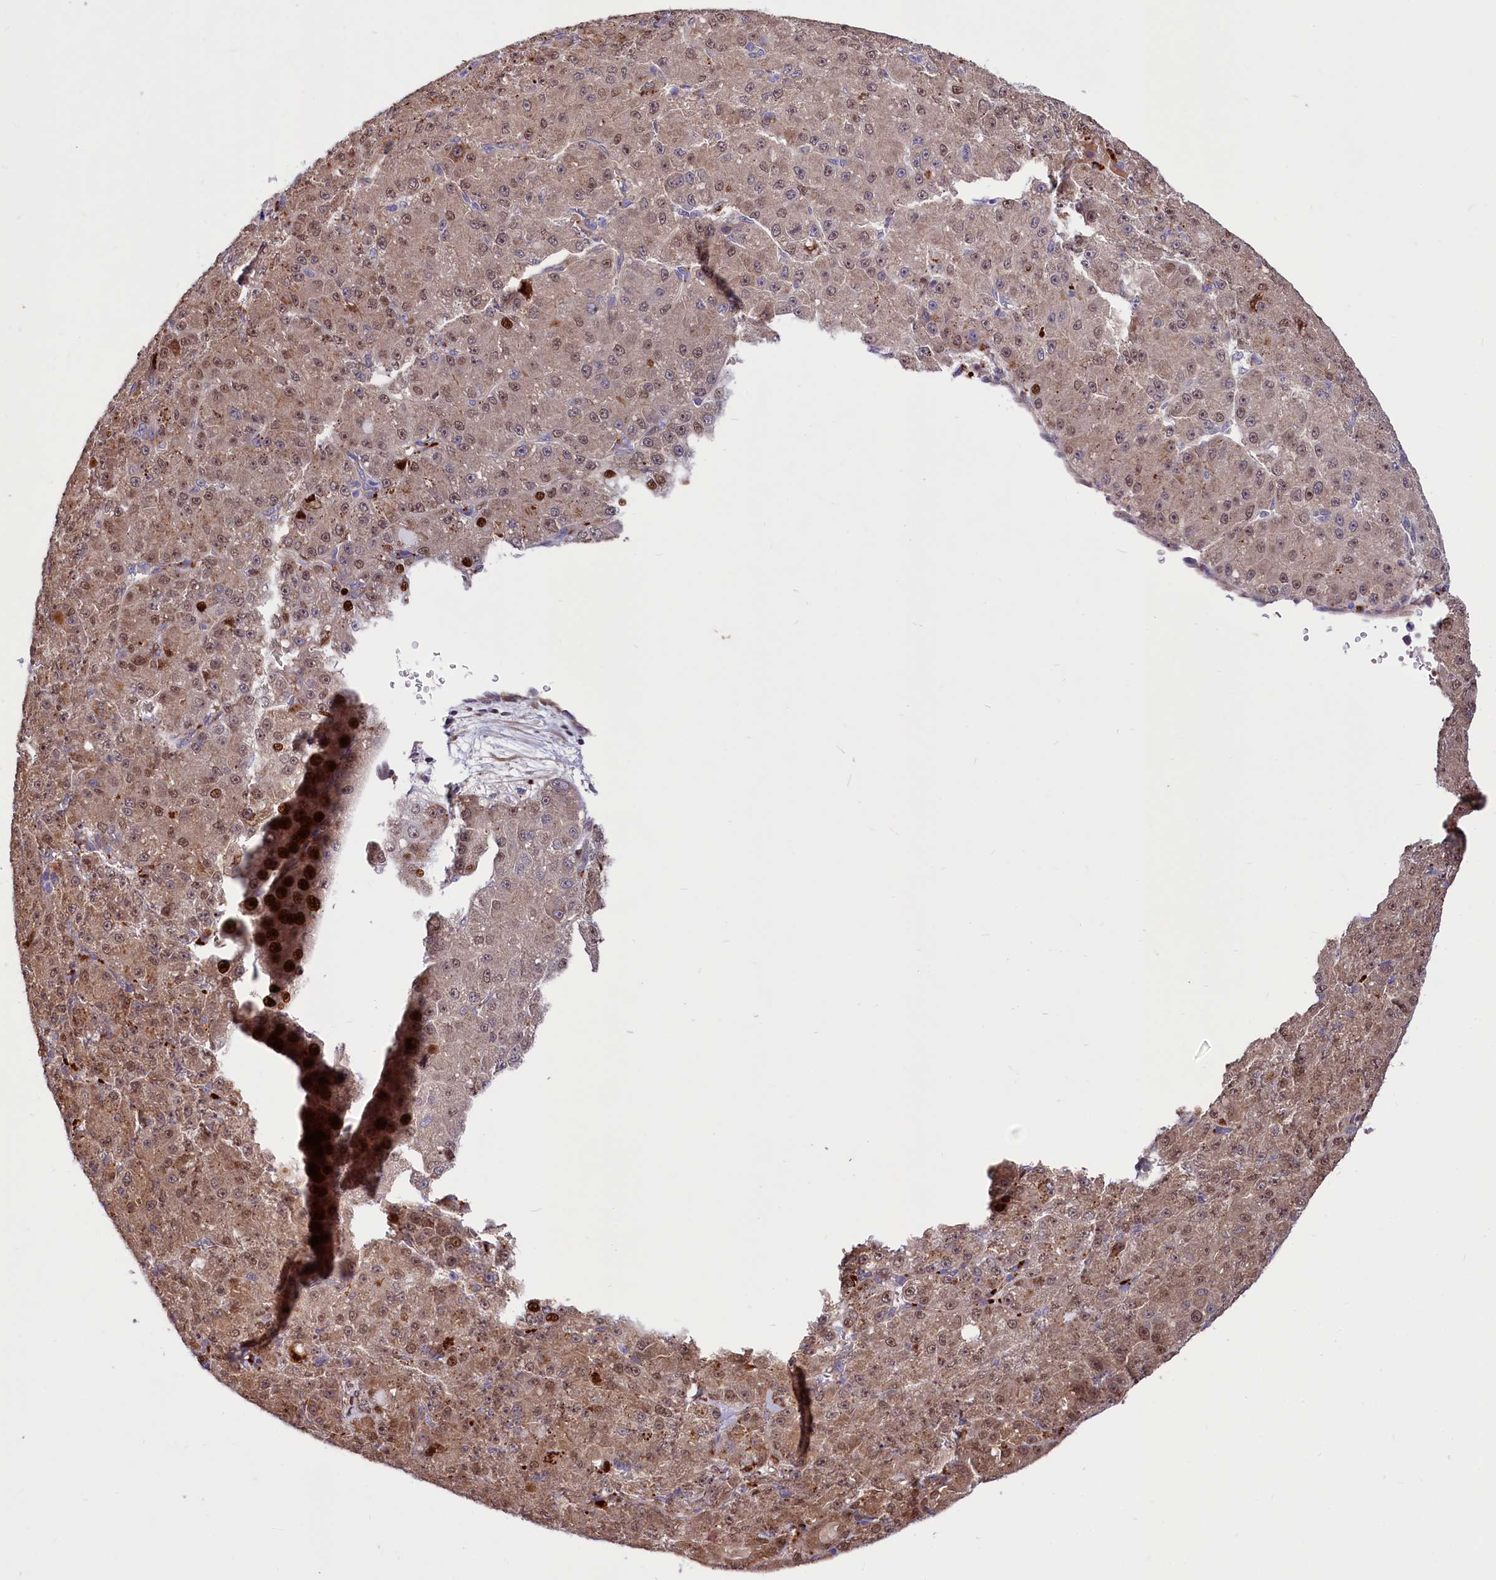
{"staining": {"intensity": "moderate", "quantity": ">75%", "location": "cytoplasmic/membranous,nuclear"}, "tissue": "liver cancer", "cell_type": "Tumor cells", "image_type": "cancer", "snomed": [{"axis": "morphology", "description": "Carcinoma, Hepatocellular, NOS"}, {"axis": "topography", "description": "Liver"}], "caption": "Human liver cancer (hepatocellular carcinoma) stained with a protein marker reveals moderate staining in tumor cells.", "gene": "PDZRN3", "patient": {"sex": "male", "age": 67}}